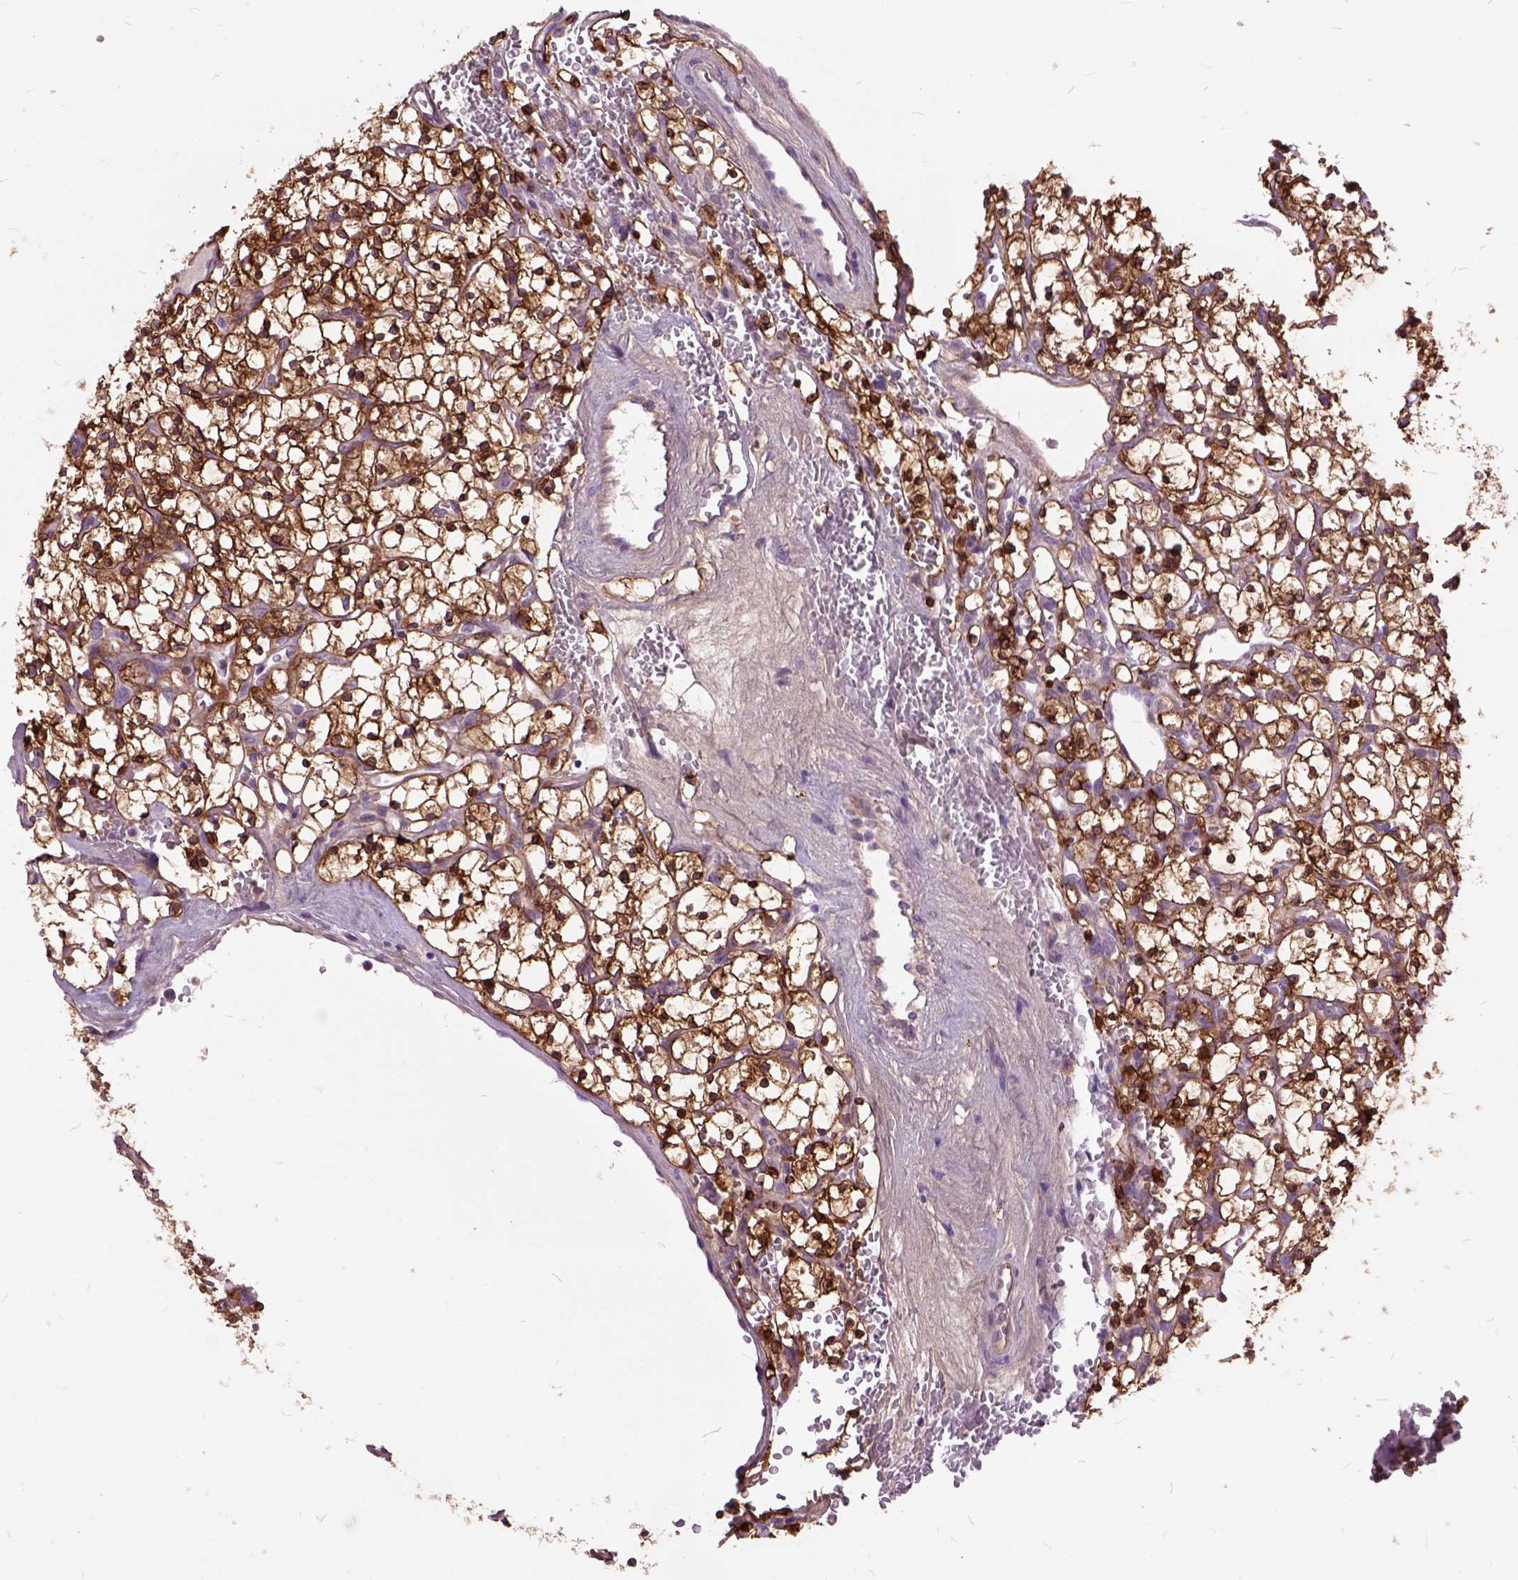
{"staining": {"intensity": "strong", "quantity": ">75%", "location": "cytoplasmic/membranous"}, "tissue": "renal cancer", "cell_type": "Tumor cells", "image_type": "cancer", "snomed": [{"axis": "morphology", "description": "Adenocarcinoma, NOS"}, {"axis": "topography", "description": "Kidney"}], "caption": "Renal adenocarcinoma stained for a protein exhibits strong cytoplasmic/membranous positivity in tumor cells.", "gene": "MAPT", "patient": {"sex": "female", "age": 64}}